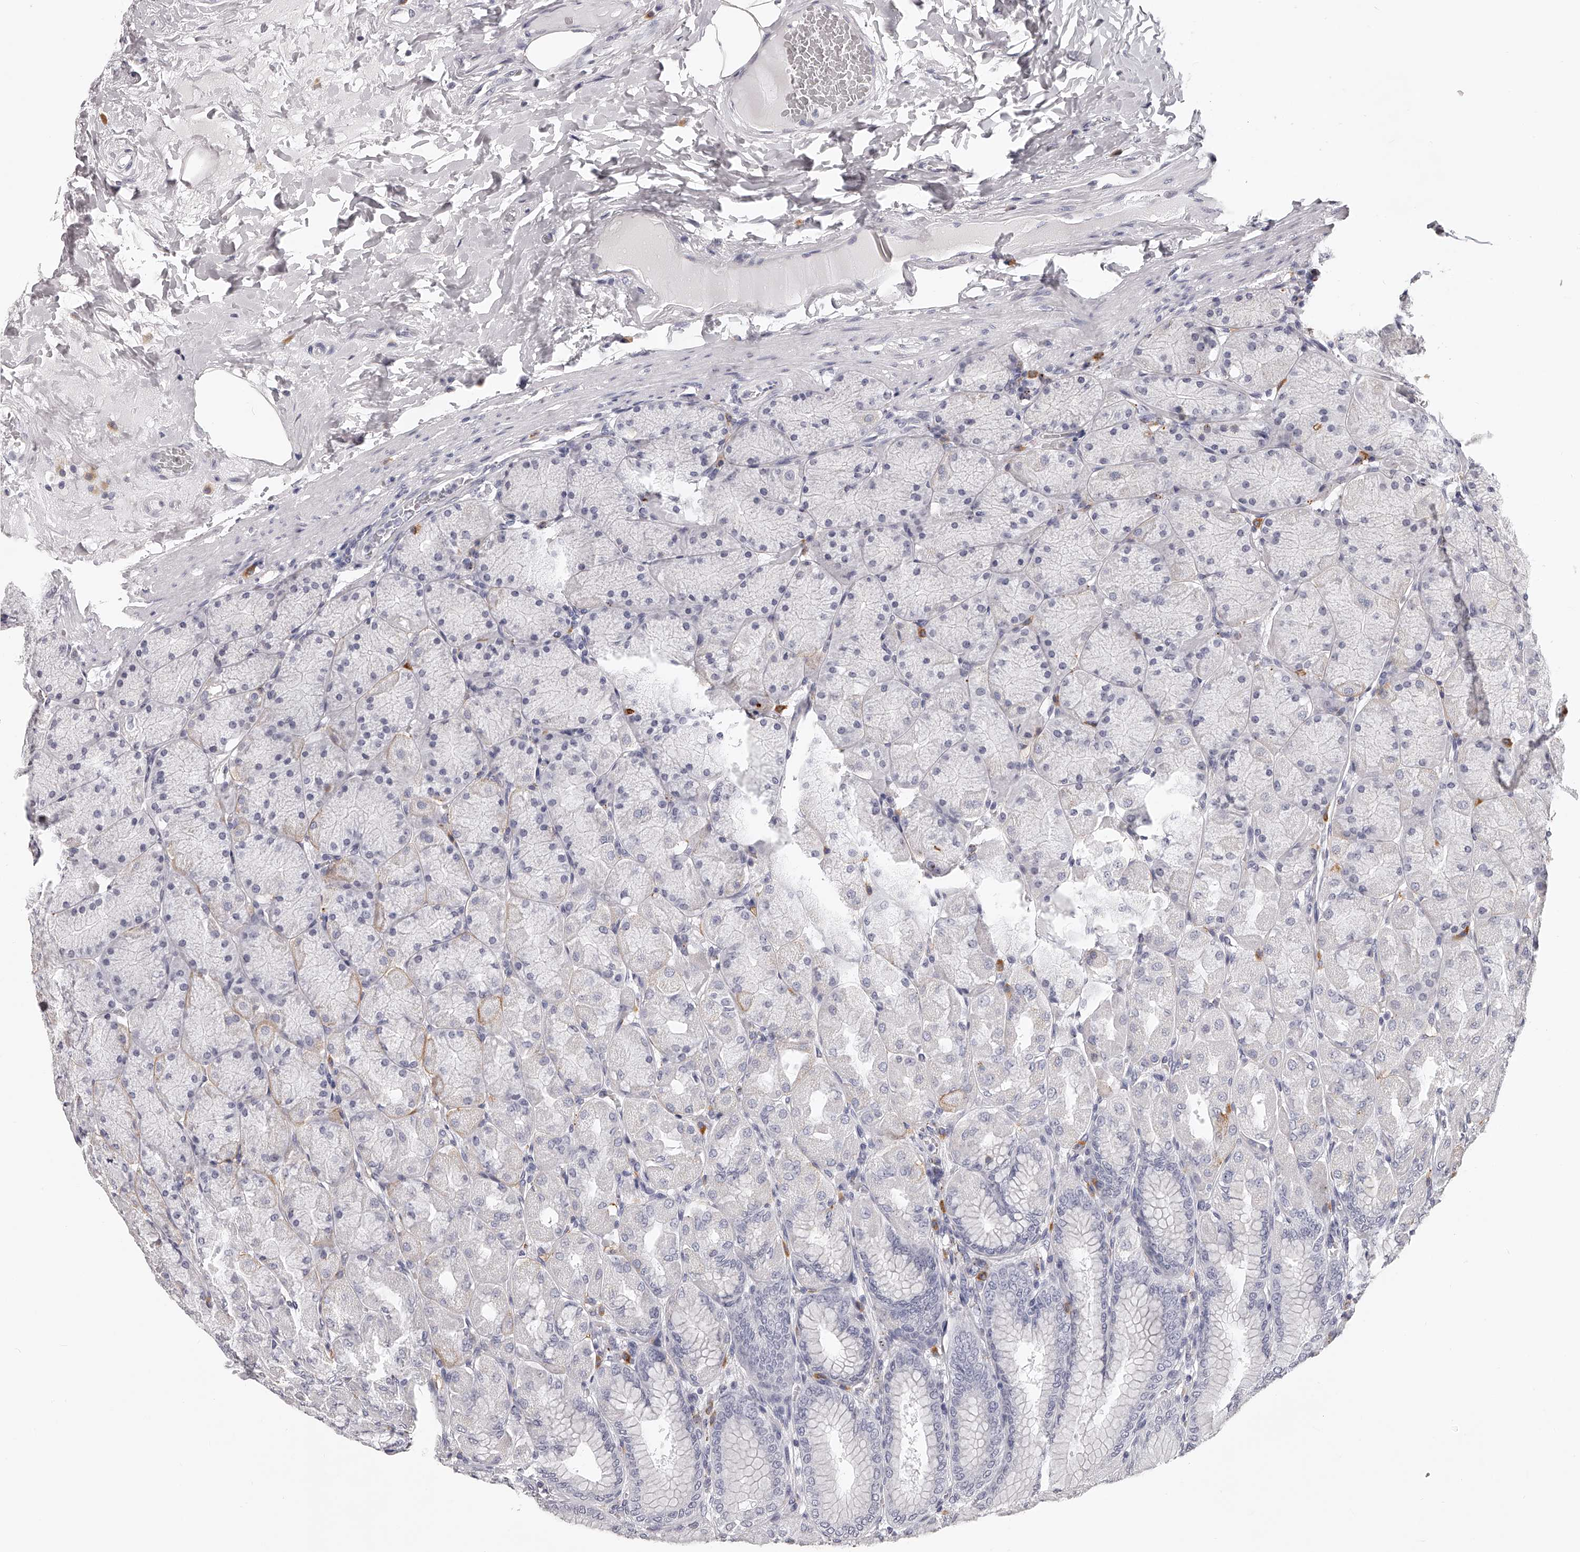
{"staining": {"intensity": "strong", "quantity": "<25%", "location": "cytoplasmic/membranous"}, "tissue": "stomach", "cell_type": "Glandular cells", "image_type": "normal", "snomed": [{"axis": "morphology", "description": "Normal tissue, NOS"}, {"axis": "topography", "description": "Stomach, upper"}], "caption": "Protein staining of benign stomach shows strong cytoplasmic/membranous expression in approximately <25% of glandular cells. (DAB IHC with brightfield microscopy, high magnification).", "gene": "DMRT1", "patient": {"sex": "female", "age": 56}}